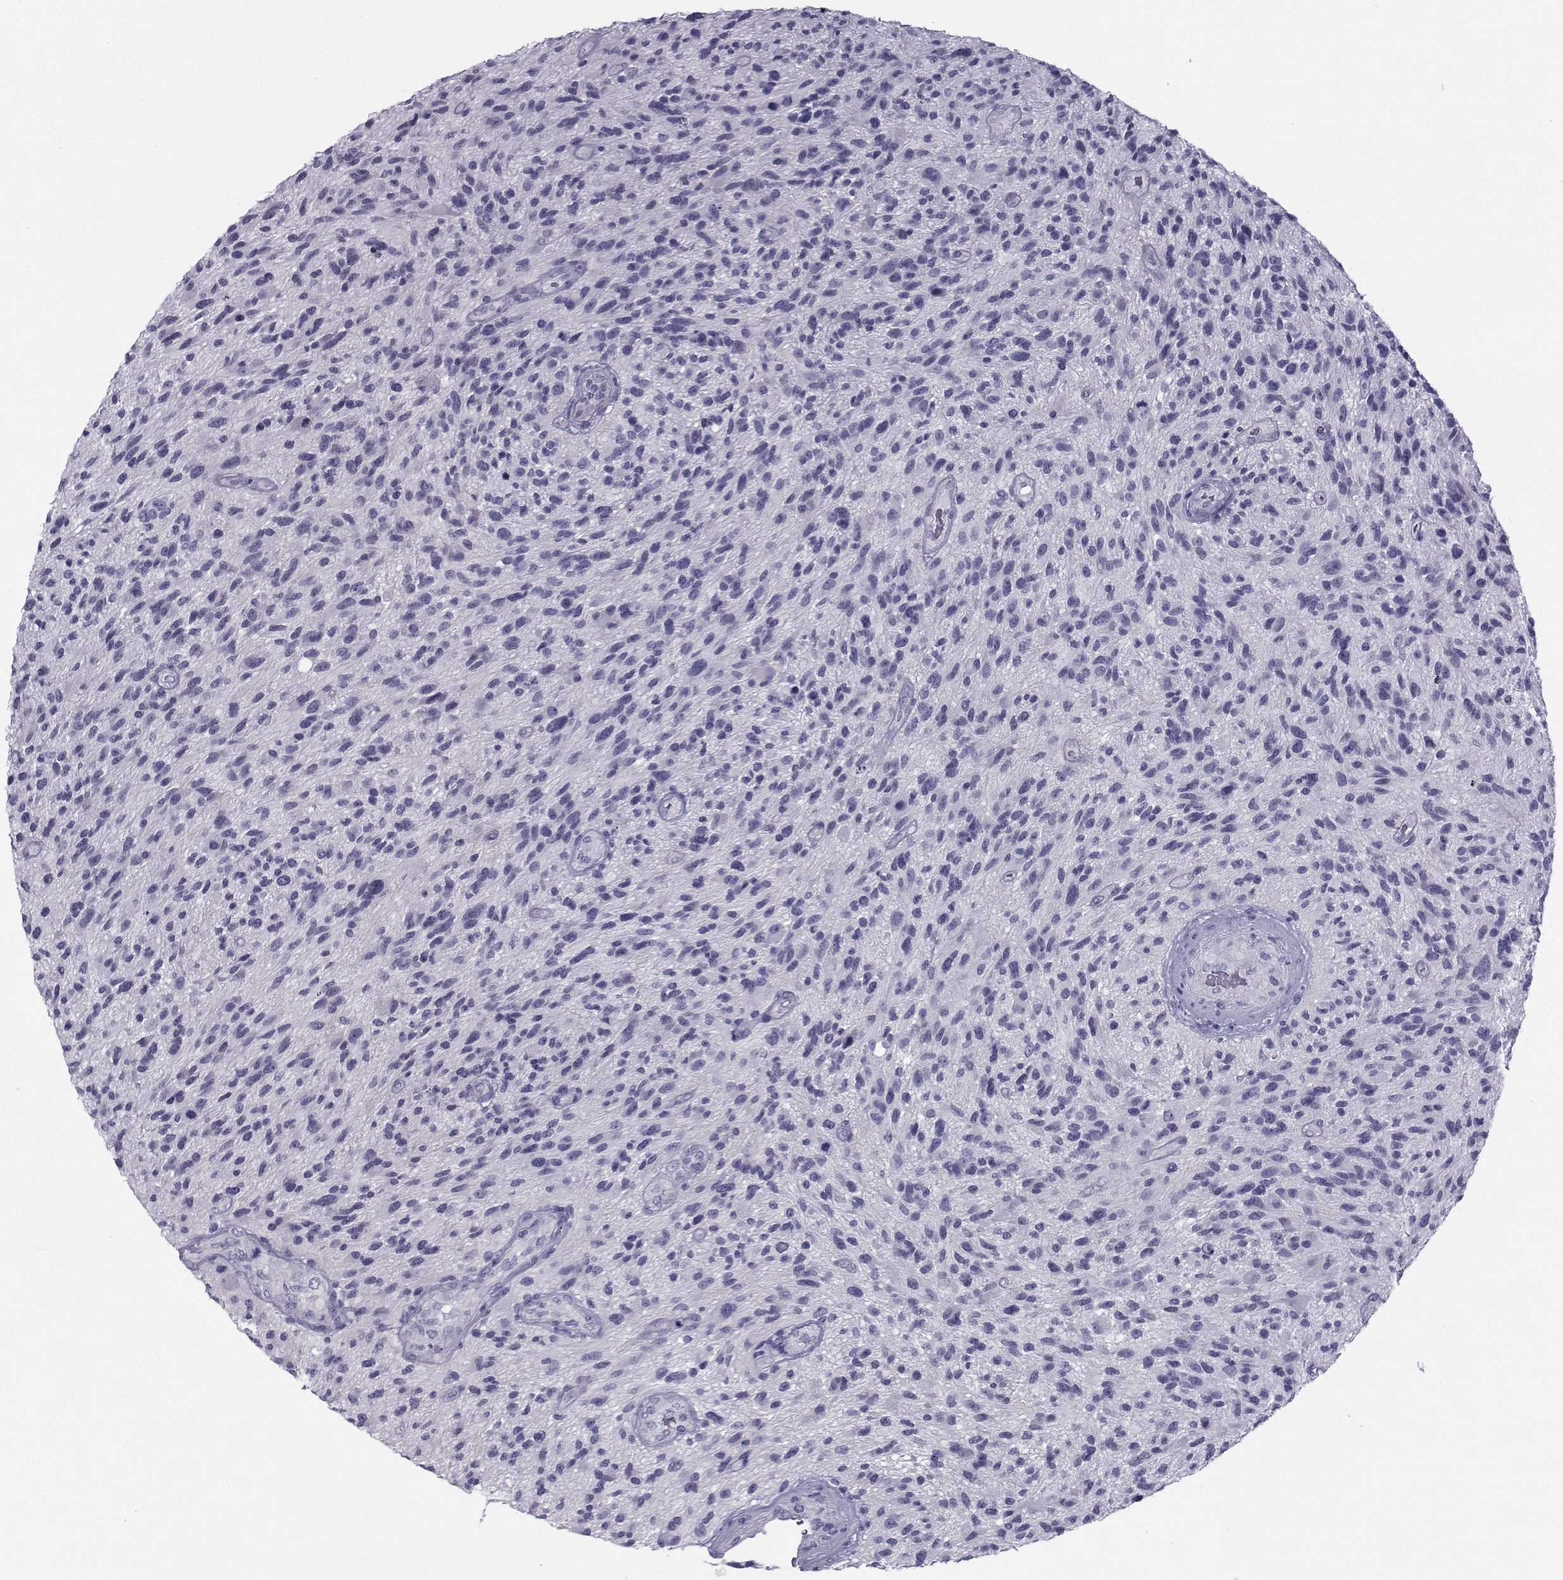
{"staining": {"intensity": "negative", "quantity": "none", "location": "none"}, "tissue": "glioma", "cell_type": "Tumor cells", "image_type": "cancer", "snomed": [{"axis": "morphology", "description": "Glioma, malignant, High grade"}, {"axis": "topography", "description": "Brain"}], "caption": "Immunohistochemistry of human high-grade glioma (malignant) exhibits no positivity in tumor cells. Brightfield microscopy of immunohistochemistry stained with DAB (brown) and hematoxylin (blue), captured at high magnification.", "gene": "SPANXD", "patient": {"sex": "male", "age": 47}}